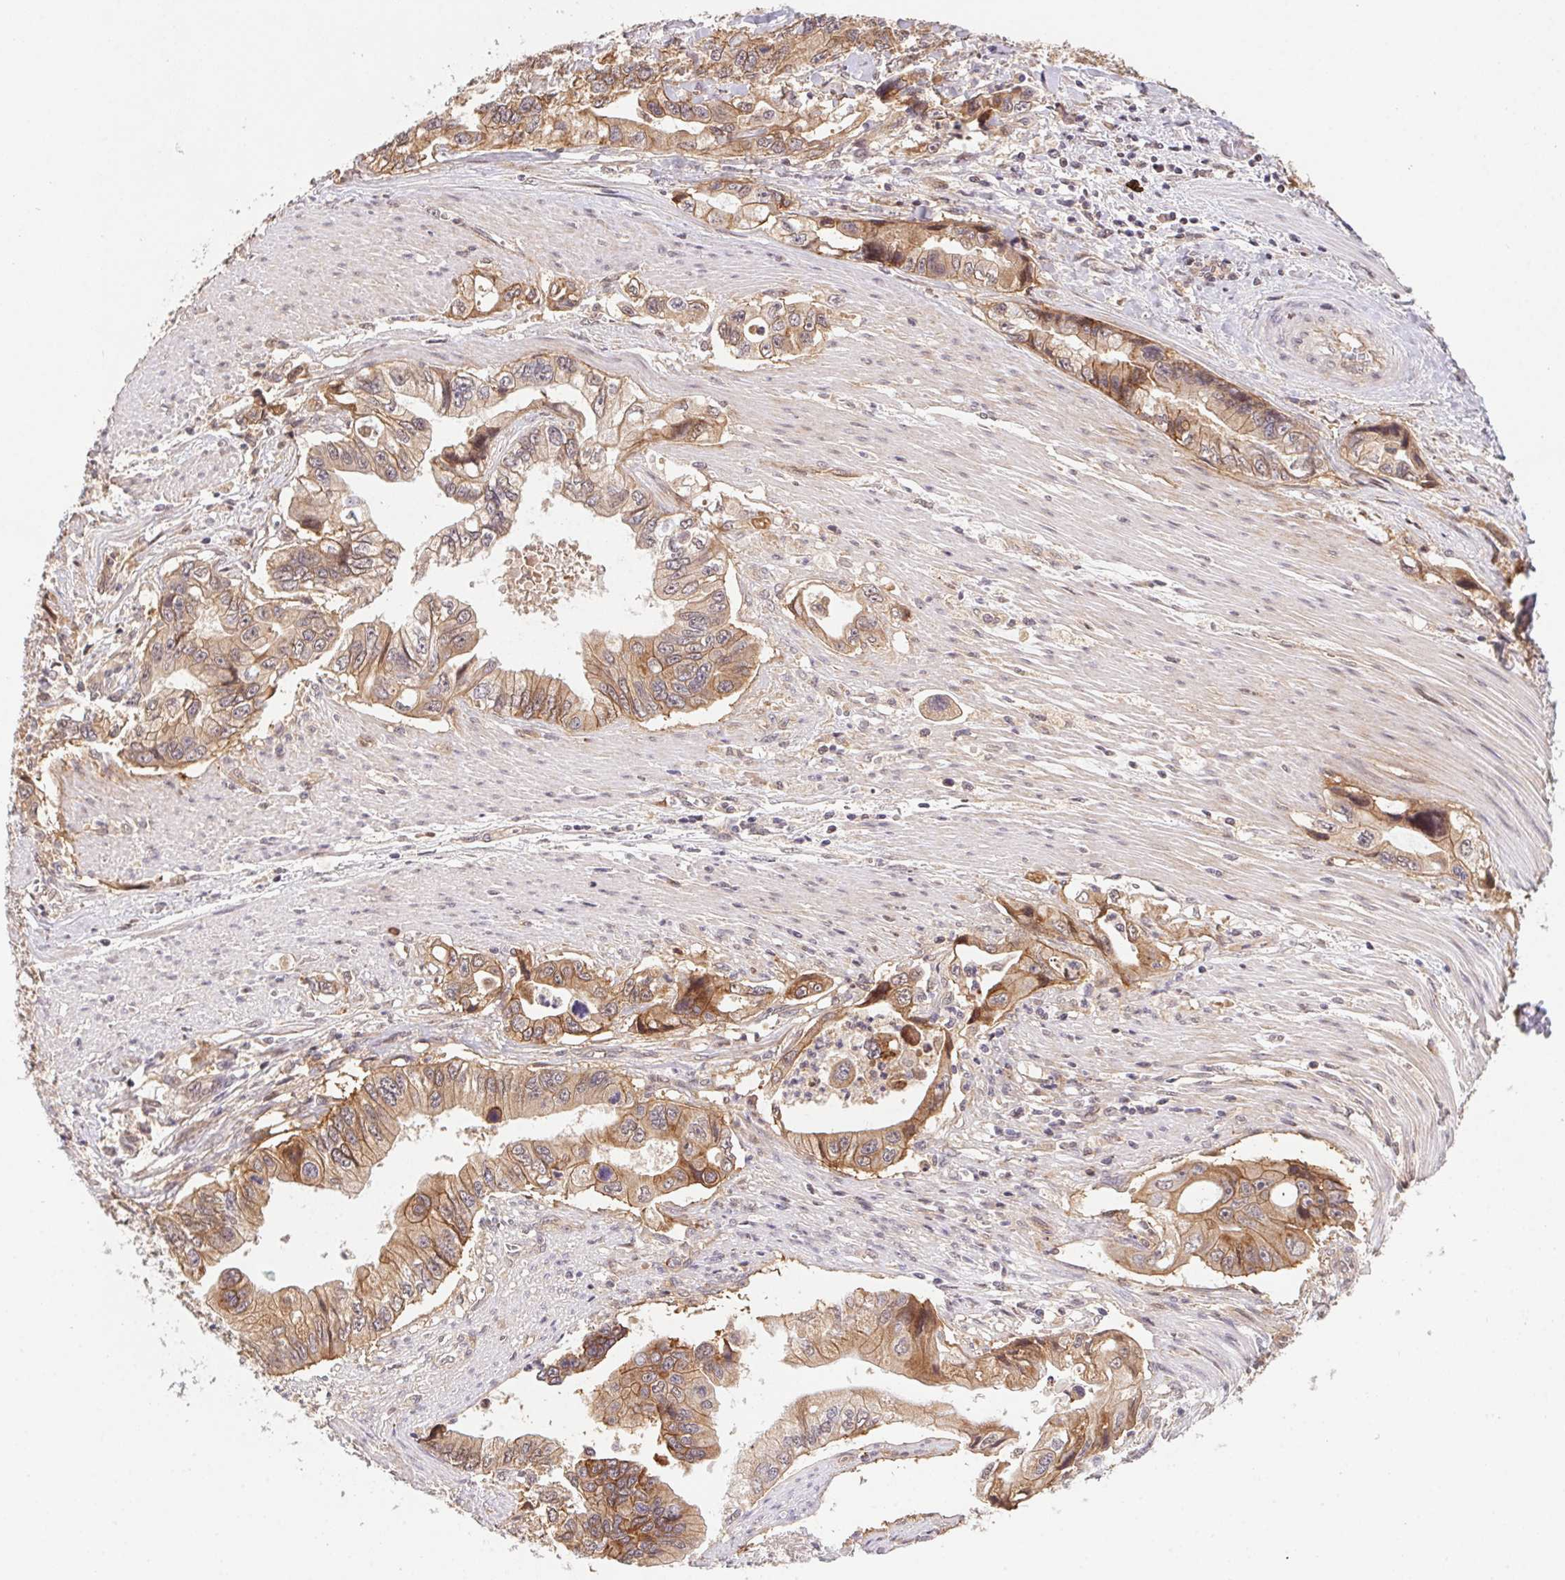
{"staining": {"intensity": "moderate", "quantity": ">75%", "location": "cytoplasmic/membranous"}, "tissue": "stomach cancer", "cell_type": "Tumor cells", "image_type": "cancer", "snomed": [{"axis": "morphology", "description": "Adenocarcinoma, NOS"}, {"axis": "topography", "description": "Pancreas"}, {"axis": "topography", "description": "Stomach, upper"}], "caption": "Immunohistochemistry (IHC) of stomach adenocarcinoma displays medium levels of moderate cytoplasmic/membranous staining in approximately >75% of tumor cells.", "gene": "SLC52A2", "patient": {"sex": "male", "age": 77}}